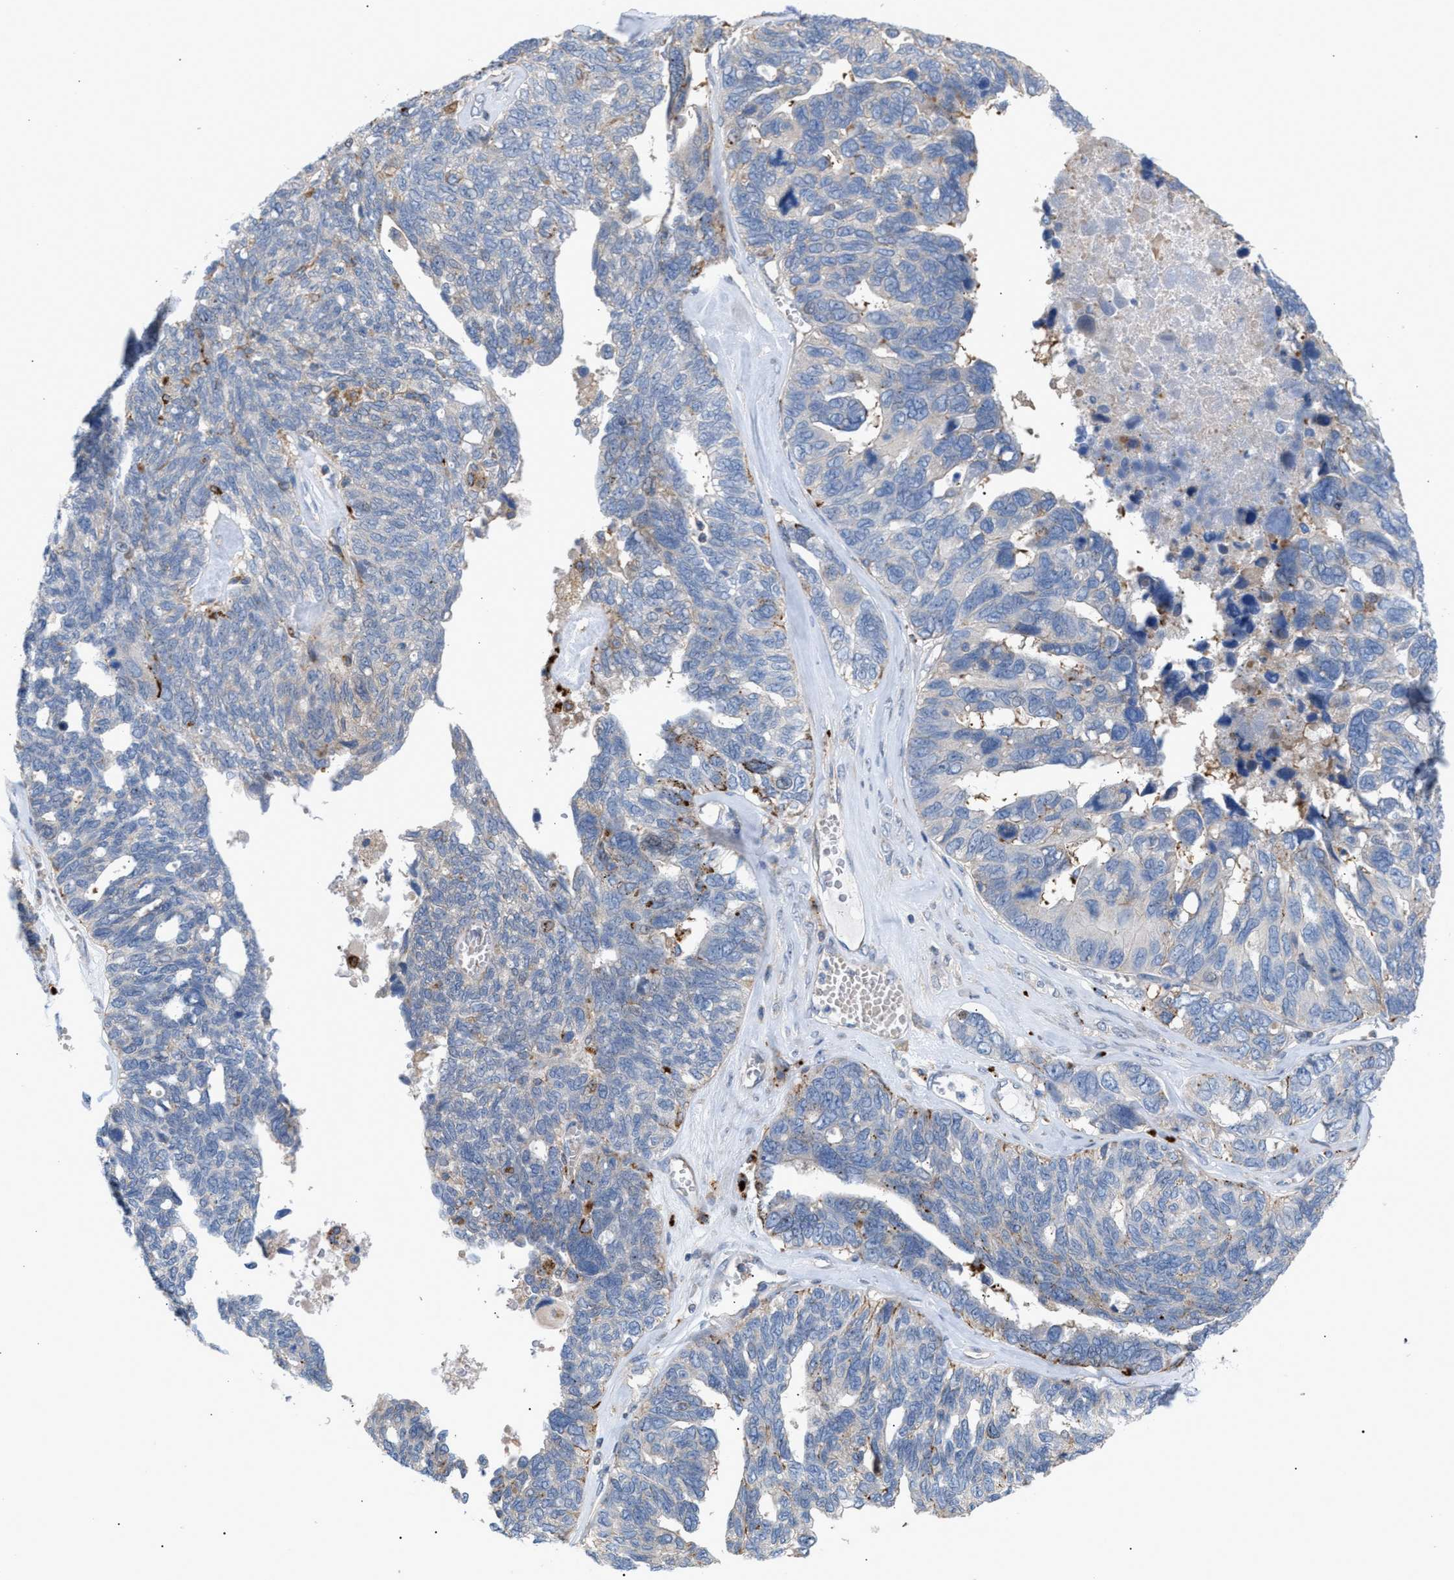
{"staining": {"intensity": "negative", "quantity": "none", "location": "none"}, "tissue": "ovarian cancer", "cell_type": "Tumor cells", "image_type": "cancer", "snomed": [{"axis": "morphology", "description": "Cystadenocarcinoma, serous, NOS"}, {"axis": "topography", "description": "Ovary"}], "caption": "A histopathology image of ovarian serous cystadenocarcinoma stained for a protein exhibits no brown staining in tumor cells.", "gene": "MBTD1", "patient": {"sex": "female", "age": 79}}